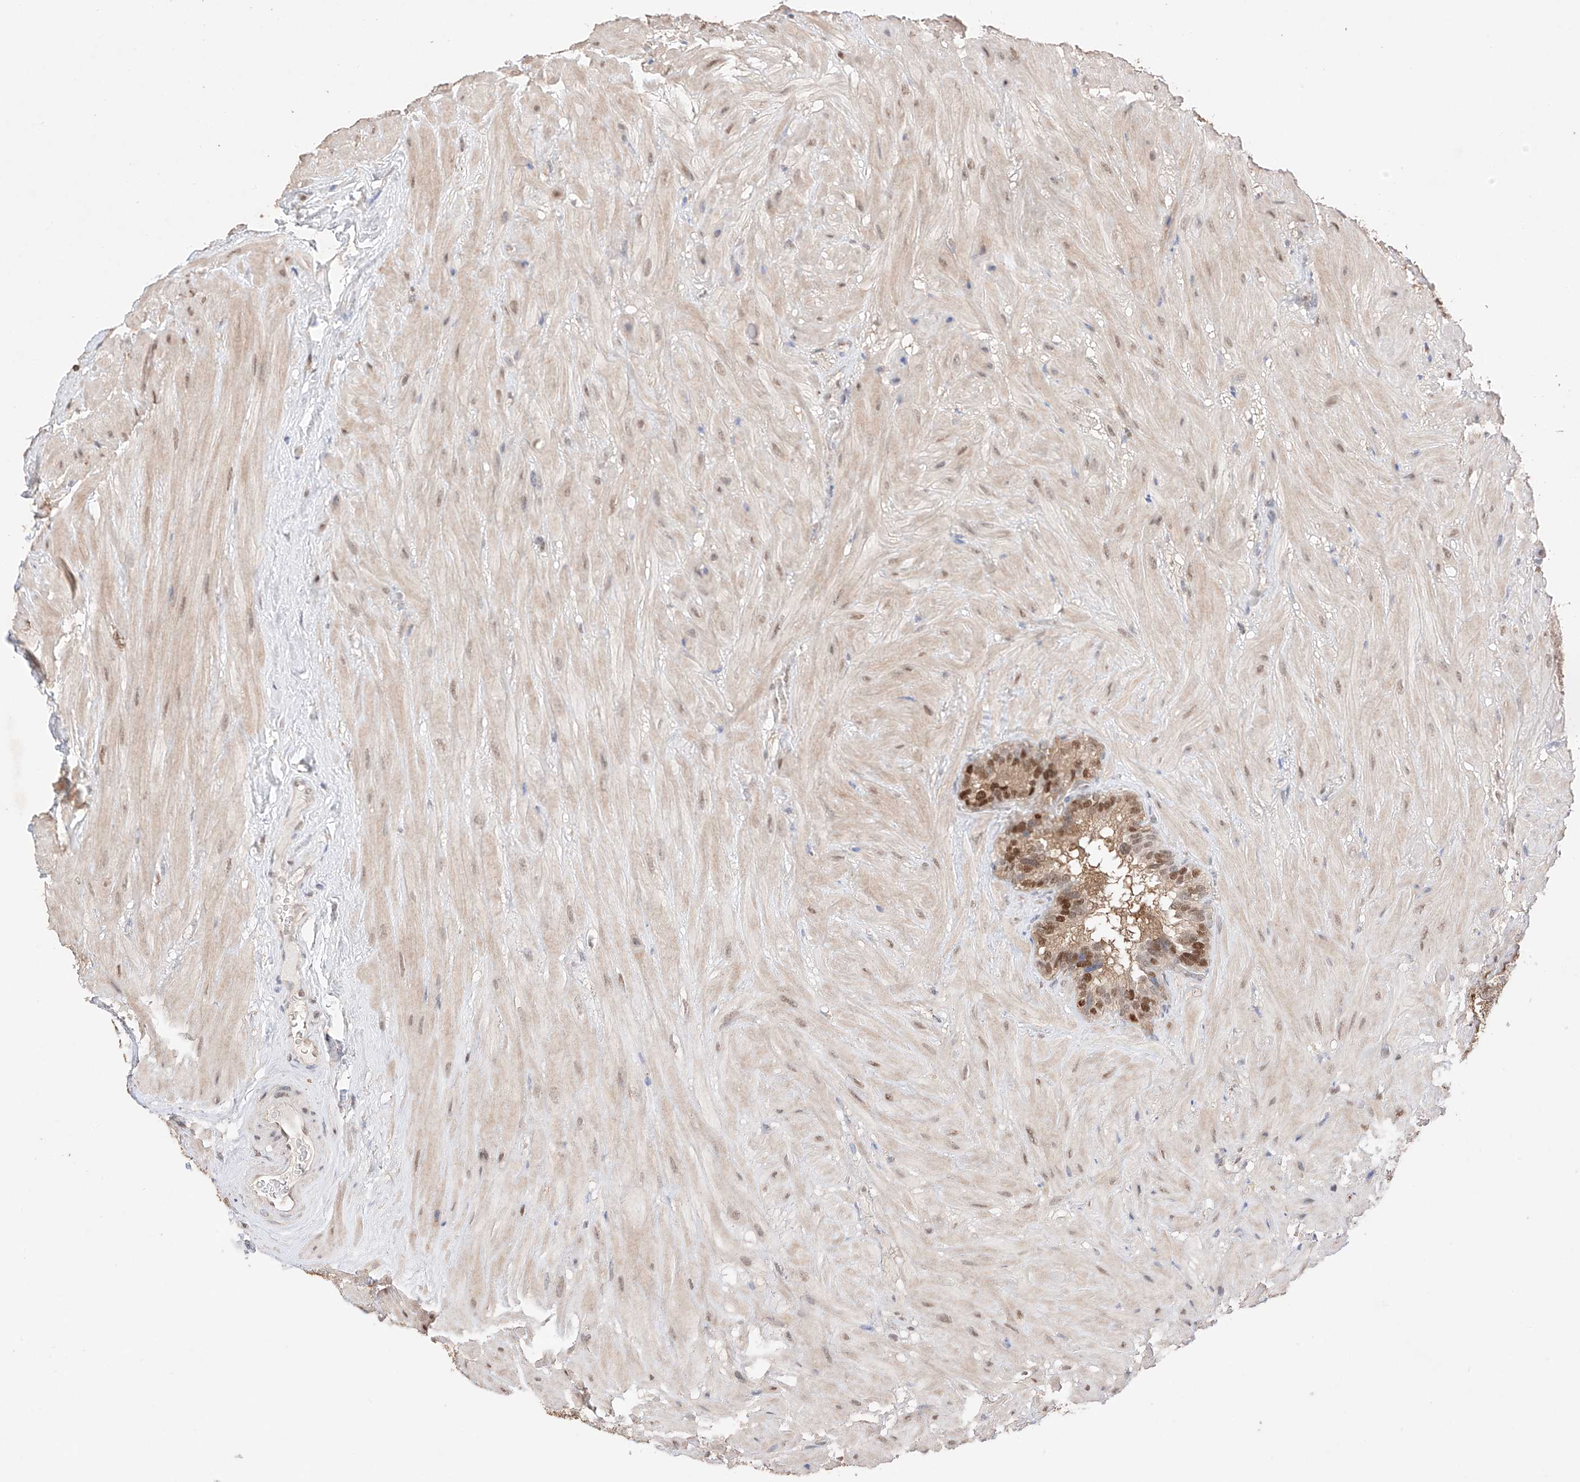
{"staining": {"intensity": "moderate", "quantity": ">75%", "location": "cytoplasmic/membranous,nuclear"}, "tissue": "seminal vesicle", "cell_type": "Glandular cells", "image_type": "normal", "snomed": [{"axis": "morphology", "description": "Normal tissue, NOS"}, {"axis": "topography", "description": "Prostate"}, {"axis": "topography", "description": "Seminal veicle"}], "caption": "This image reveals IHC staining of normal seminal vesicle, with medium moderate cytoplasmic/membranous,nuclear expression in about >75% of glandular cells.", "gene": "APIP", "patient": {"sex": "male", "age": 68}}